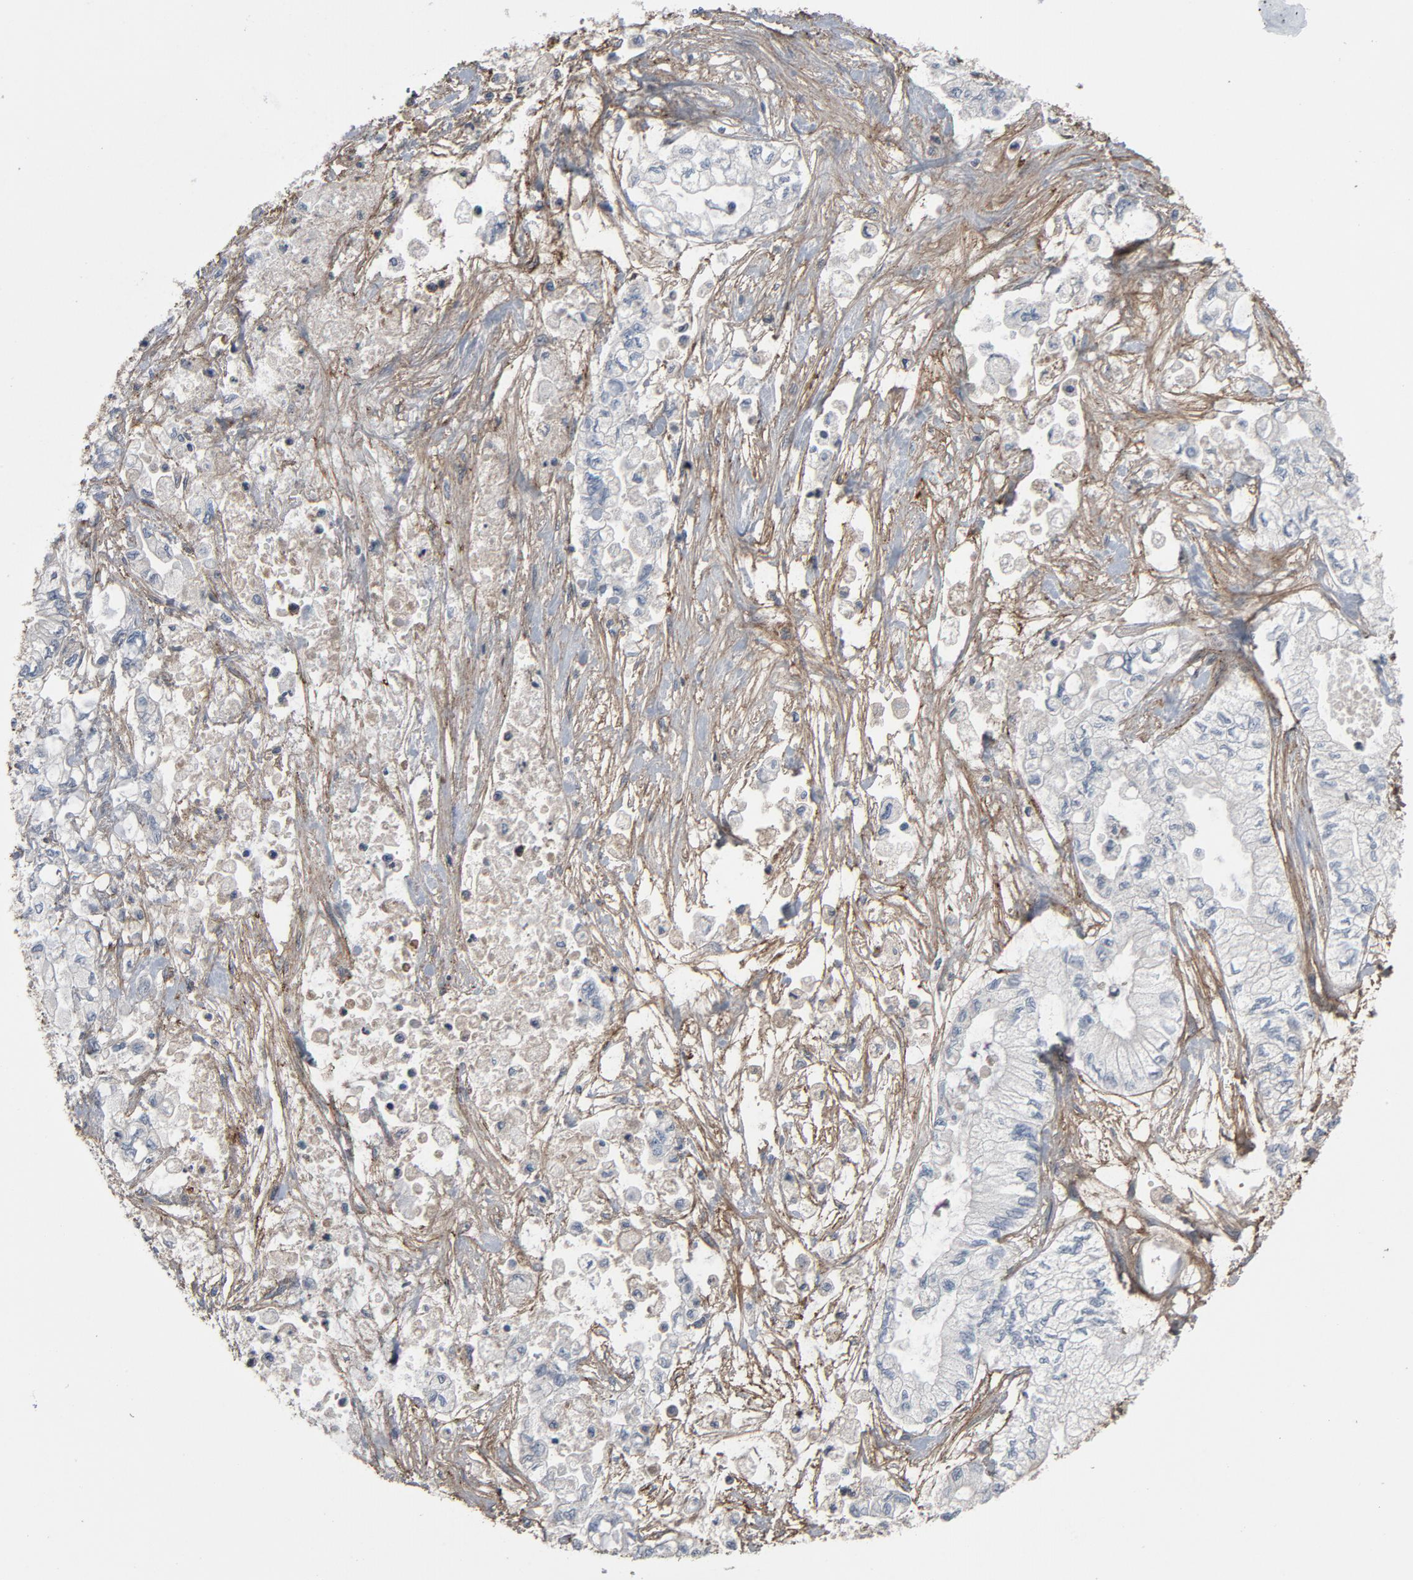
{"staining": {"intensity": "negative", "quantity": "none", "location": "none"}, "tissue": "pancreatic cancer", "cell_type": "Tumor cells", "image_type": "cancer", "snomed": [{"axis": "morphology", "description": "Adenocarcinoma, NOS"}, {"axis": "topography", "description": "Pancreas"}], "caption": "Tumor cells are negative for protein expression in human pancreatic cancer. (Immunohistochemistry (ihc), brightfield microscopy, high magnification).", "gene": "PDZD4", "patient": {"sex": "male", "age": 79}}